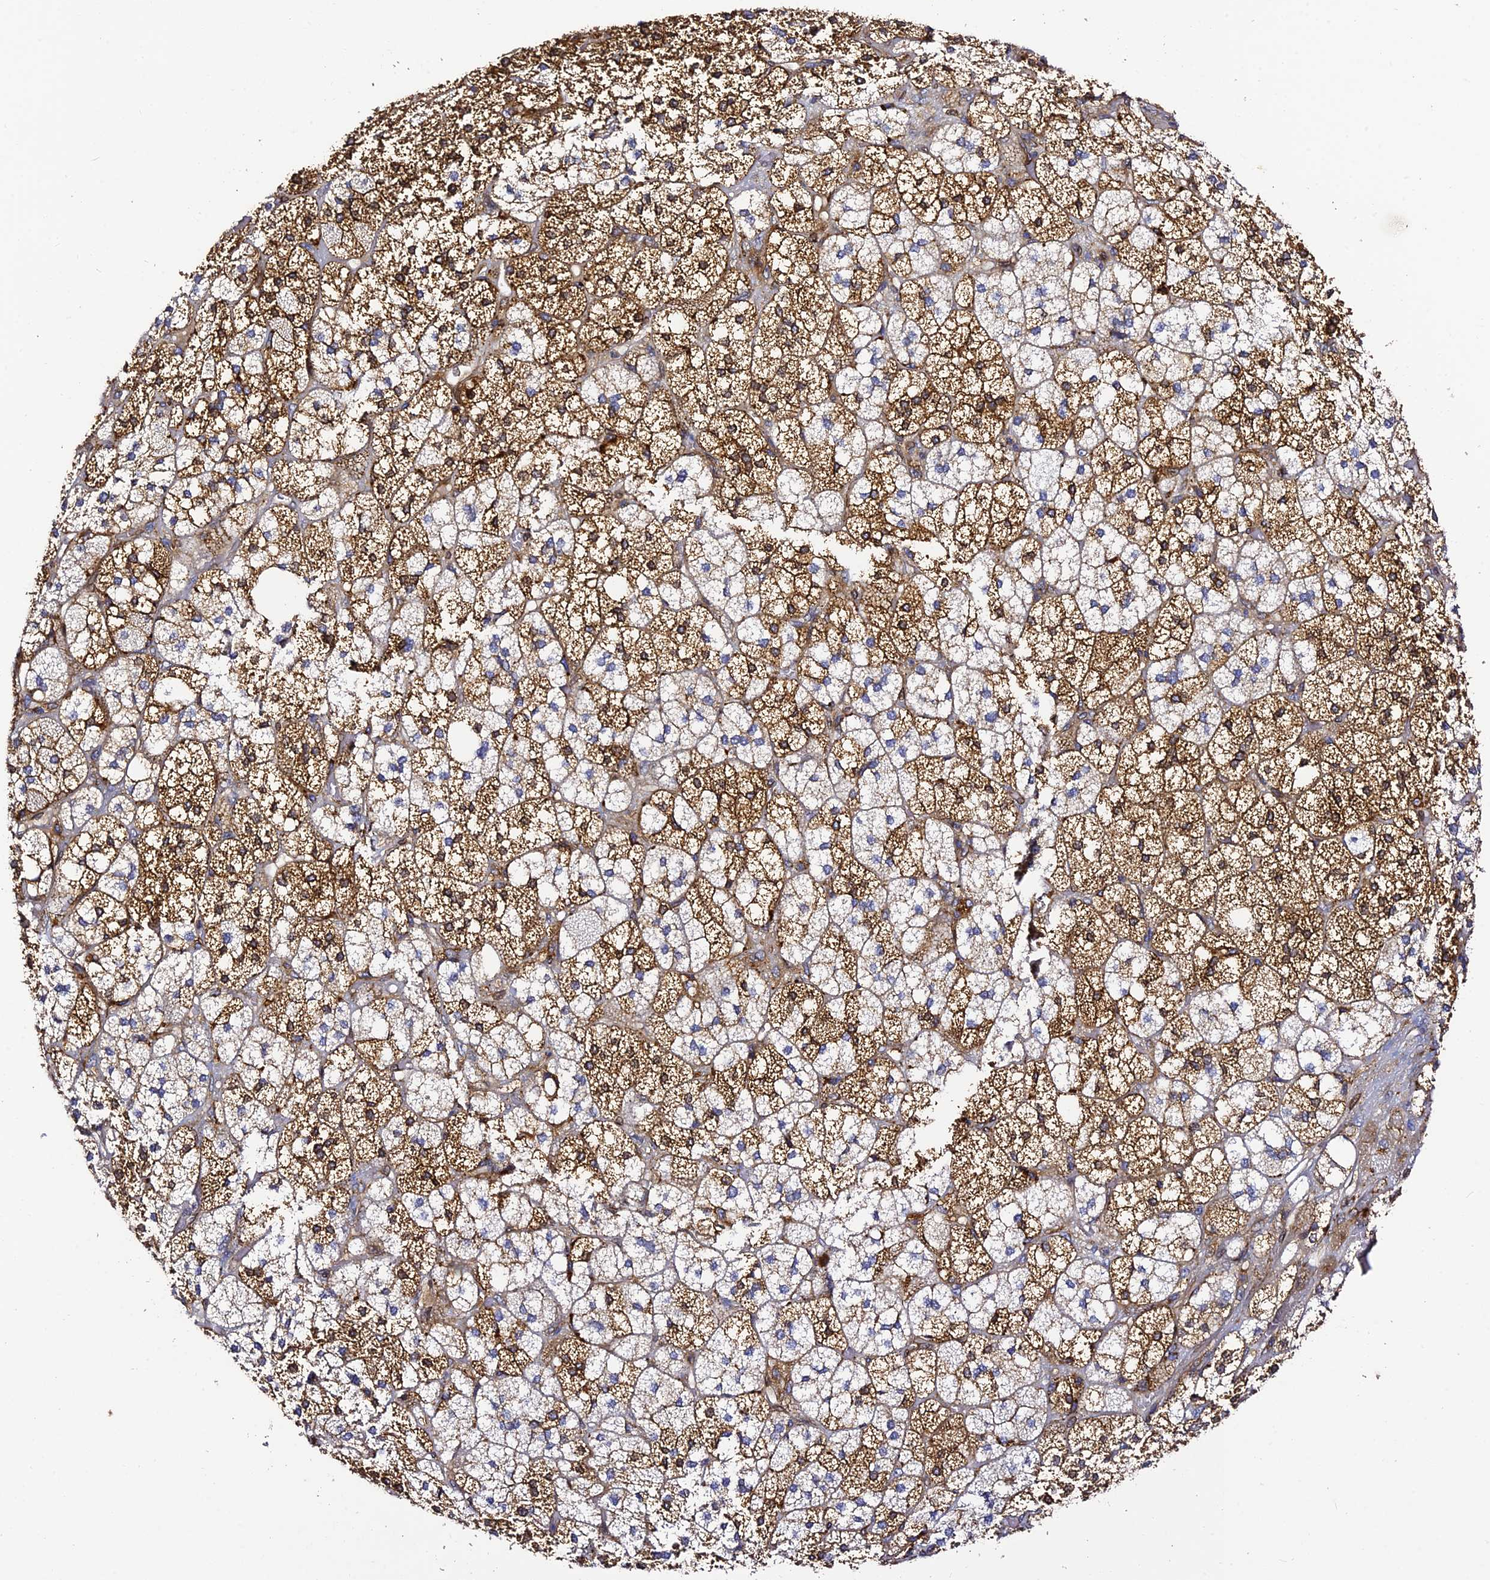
{"staining": {"intensity": "strong", "quantity": "25%-75%", "location": "cytoplasmic/membranous"}, "tissue": "adrenal gland", "cell_type": "Glandular cells", "image_type": "normal", "snomed": [{"axis": "morphology", "description": "Normal tissue, NOS"}, {"axis": "topography", "description": "Adrenal gland"}], "caption": "Benign adrenal gland shows strong cytoplasmic/membranous staining in about 25%-75% of glandular cells, visualized by immunohistochemistry. (DAB (3,3'-diaminobenzidine) IHC with brightfield microscopy, high magnification).", "gene": "TRPV2", "patient": {"sex": "male", "age": 61}}